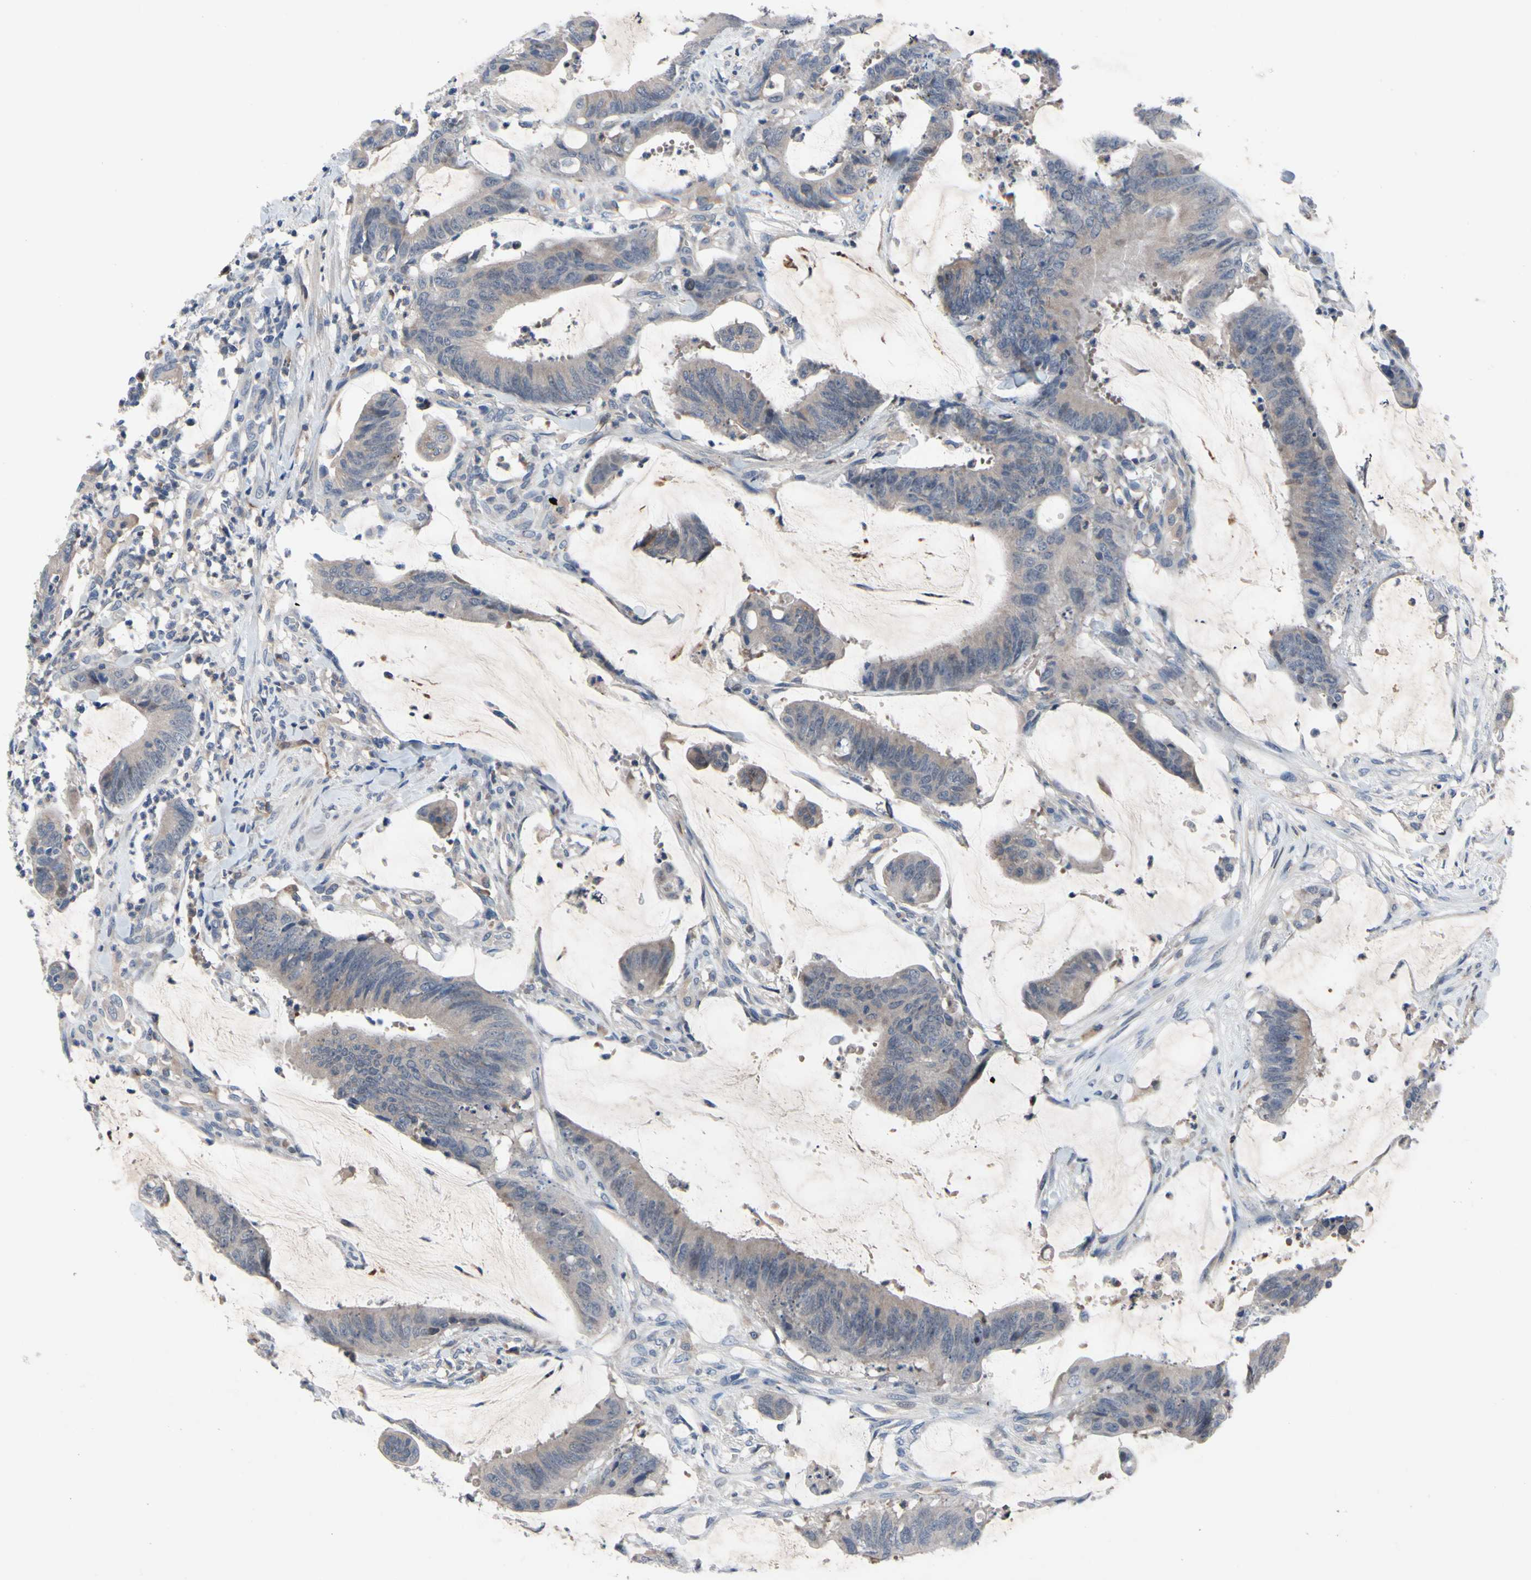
{"staining": {"intensity": "weak", "quantity": "25%-75%", "location": "cytoplasmic/membranous"}, "tissue": "colorectal cancer", "cell_type": "Tumor cells", "image_type": "cancer", "snomed": [{"axis": "morphology", "description": "Adenocarcinoma, NOS"}, {"axis": "topography", "description": "Rectum"}], "caption": "Immunohistochemical staining of colorectal cancer (adenocarcinoma) demonstrates weak cytoplasmic/membranous protein expression in about 25%-75% of tumor cells.", "gene": "MUTYH", "patient": {"sex": "female", "age": 66}}